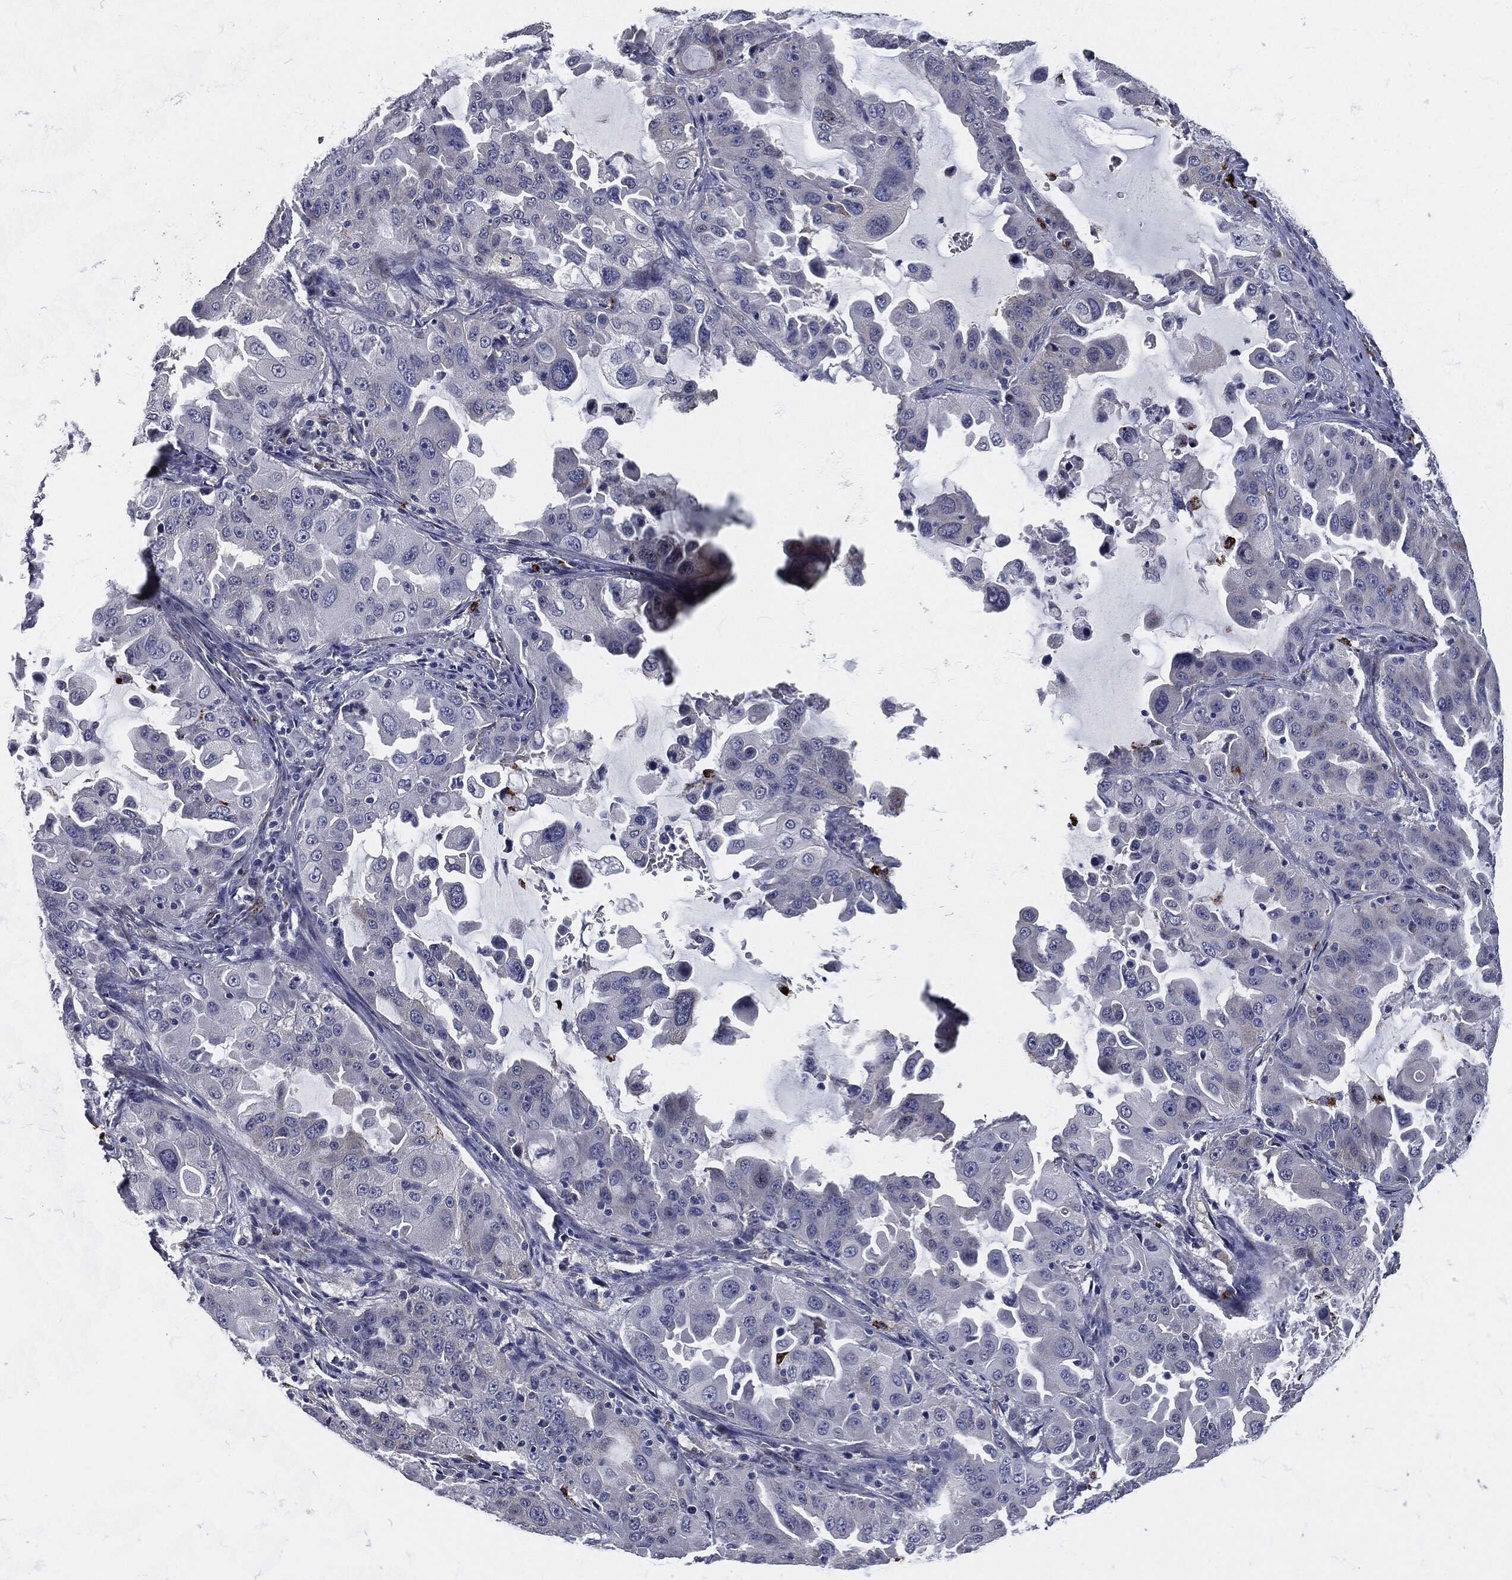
{"staining": {"intensity": "negative", "quantity": "none", "location": "none"}, "tissue": "lung cancer", "cell_type": "Tumor cells", "image_type": "cancer", "snomed": [{"axis": "morphology", "description": "Adenocarcinoma, NOS"}, {"axis": "topography", "description": "Lung"}], "caption": "This micrograph is of lung cancer stained with immunohistochemistry to label a protein in brown with the nuclei are counter-stained blue. There is no positivity in tumor cells. Nuclei are stained in blue.", "gene": "MPO", "patient": {"sex": "female", "age": 61}}